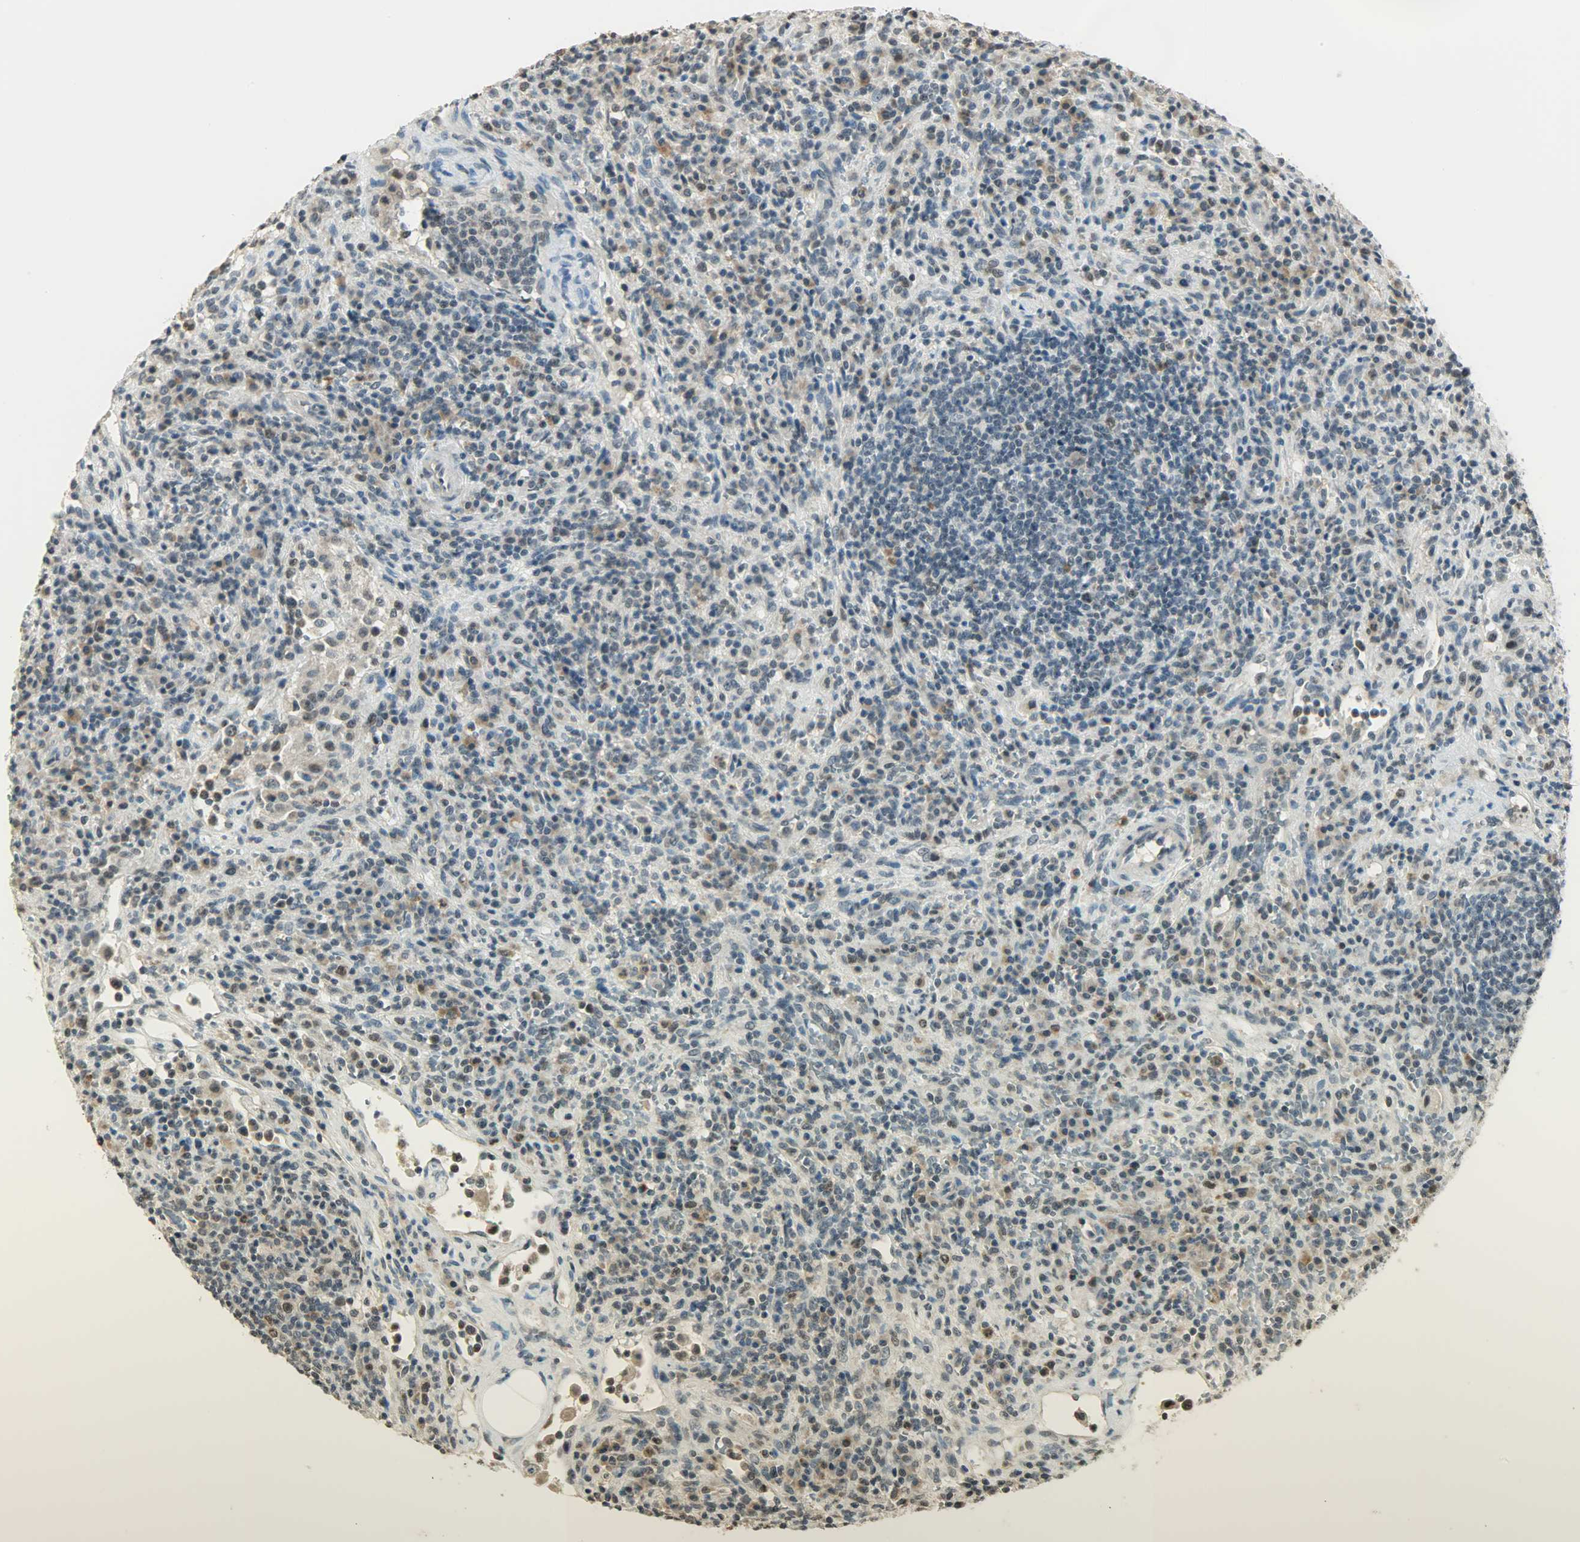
{"staining": {"intensity": "weak", "quantity": "<25%", "location": "nuclear"}, "tissue": "lymphoma", "cell_type": "Tumor cells", "image_type": "cancer", "snomed": [{"axis": "morphology", "description": "Hodgkin's disease, NOS"}, {"axis": "topography", "description": "Lymph node"}], "caption": "Protein analysis of Hodgkin's disease shows no significant expression in tumor cells.", "gene": "SMARCA5", "patient": {"sex": "male", "age": 65}}